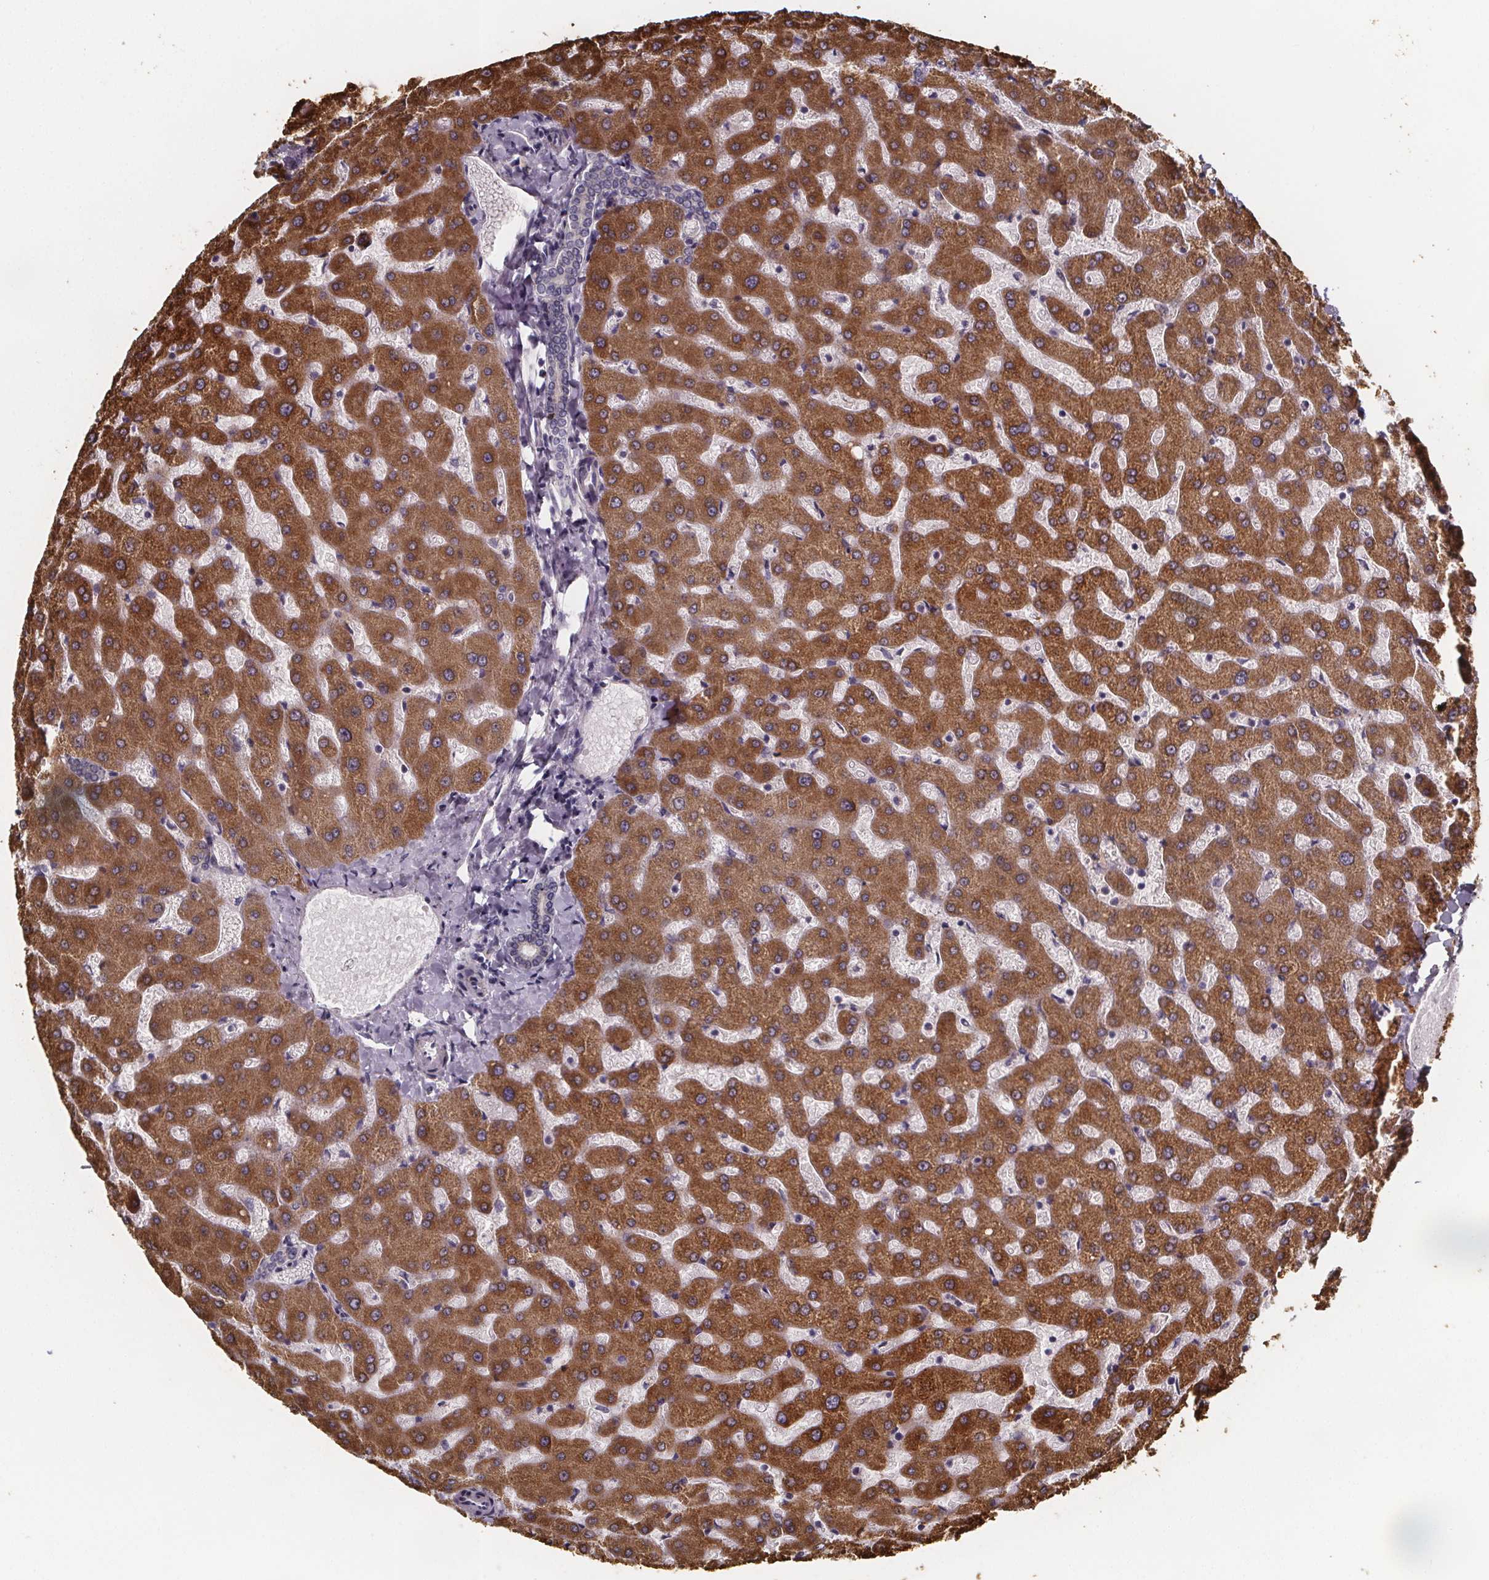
{"staining": {"intensity": "negative", "quantity": "none", "location": "none"}, "tissue": "liver", "cell_type": "Cholangiocytes", "image_type": "normal", "snomed": [{"axis": "morphology", "description": "Normal tissue, NOS"}, {"axis": "topography", "description": "Liver"}], "caption": "A micrograph of liver stained for a protein reveals no brown staining in cholangiocytes.", "gene": "NDST1", "patient": {"sex": "female", "age": 50}}